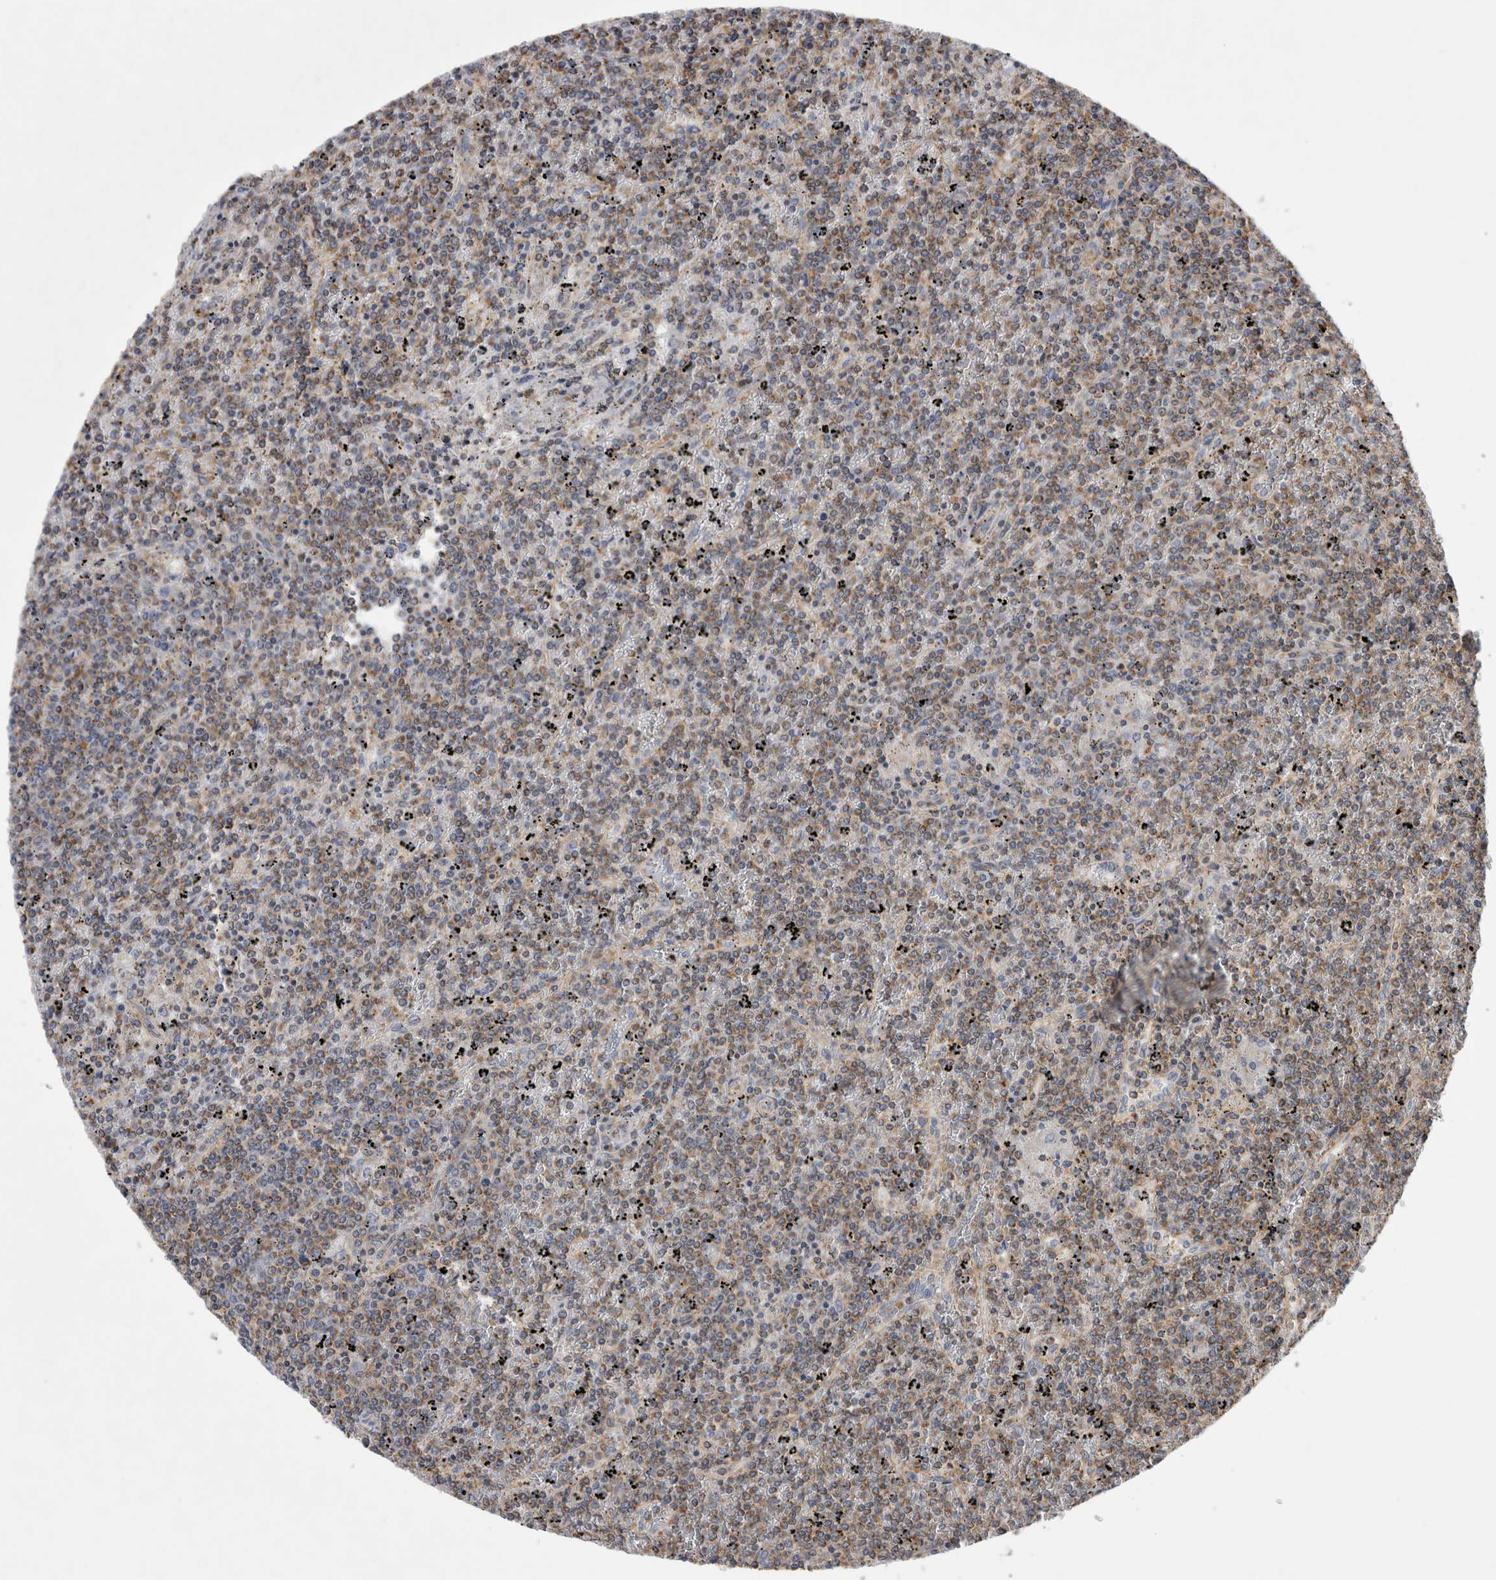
{"staining": {"intensity": "weak", "quantity": ">75%", "location": "cytoplasmic/membranous"}, "tissue": "lymphoma", "cell_type": "Tumor cells", "image_type": "cancer", "snomed": [{"axis": "morphology", "description": "Malignant lymphoma, non-Hodgkin's type, Low grade"}, {"axis": "topography", "description": "Spleen"}], "caption": "High-power microscopy captured an immunohistochemistry photomicrograph of lymphoma, revealing weak cytoplasmic/membranous positivity in about >75% of tumor cells.", "gene": "SFXN2", "patient": {"sex": "female", "age": 19}}